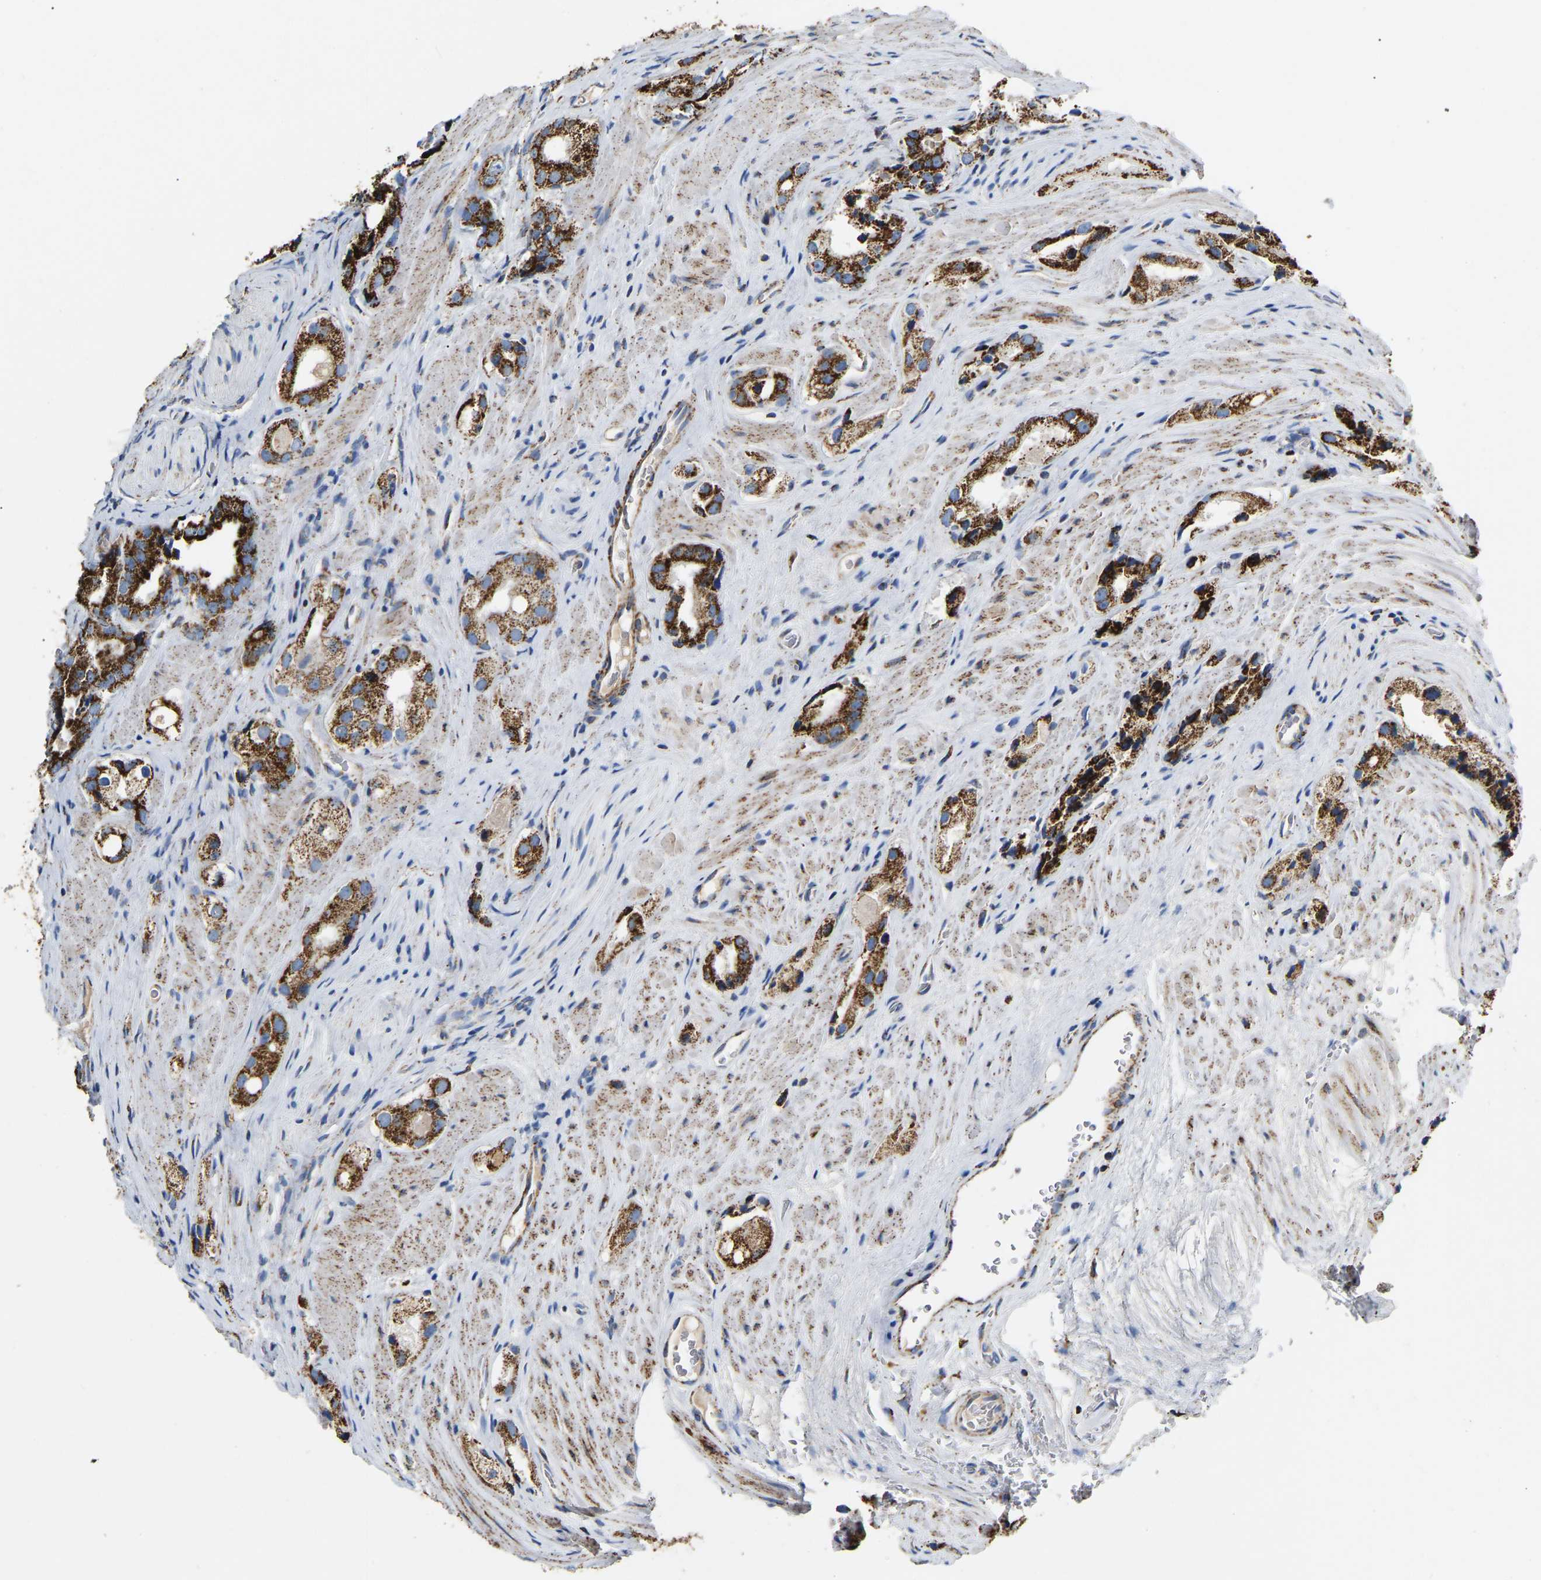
{"staining": {"intensity": "strong", "quantity": ">75%", "location": "cytoplasmic/membranous"}, "tissue": "prostate cancer", "cell_type": "Tumor cells", "image_type": "cancer", "snomed": [{"axis": "morphology", "description": "Adenocarcinoma, High grade"}, {"axis": "topography", "description": "Prostate"}], "caption": "This is a photomicrograph of IHC staining of prostate adenocarcinoma (high-grade), which shows strong positivity in the cytoplasmic/membranous of tumor cells.", "gene": "HIBADH", "patient": {"sex": "male", "age": 63}}